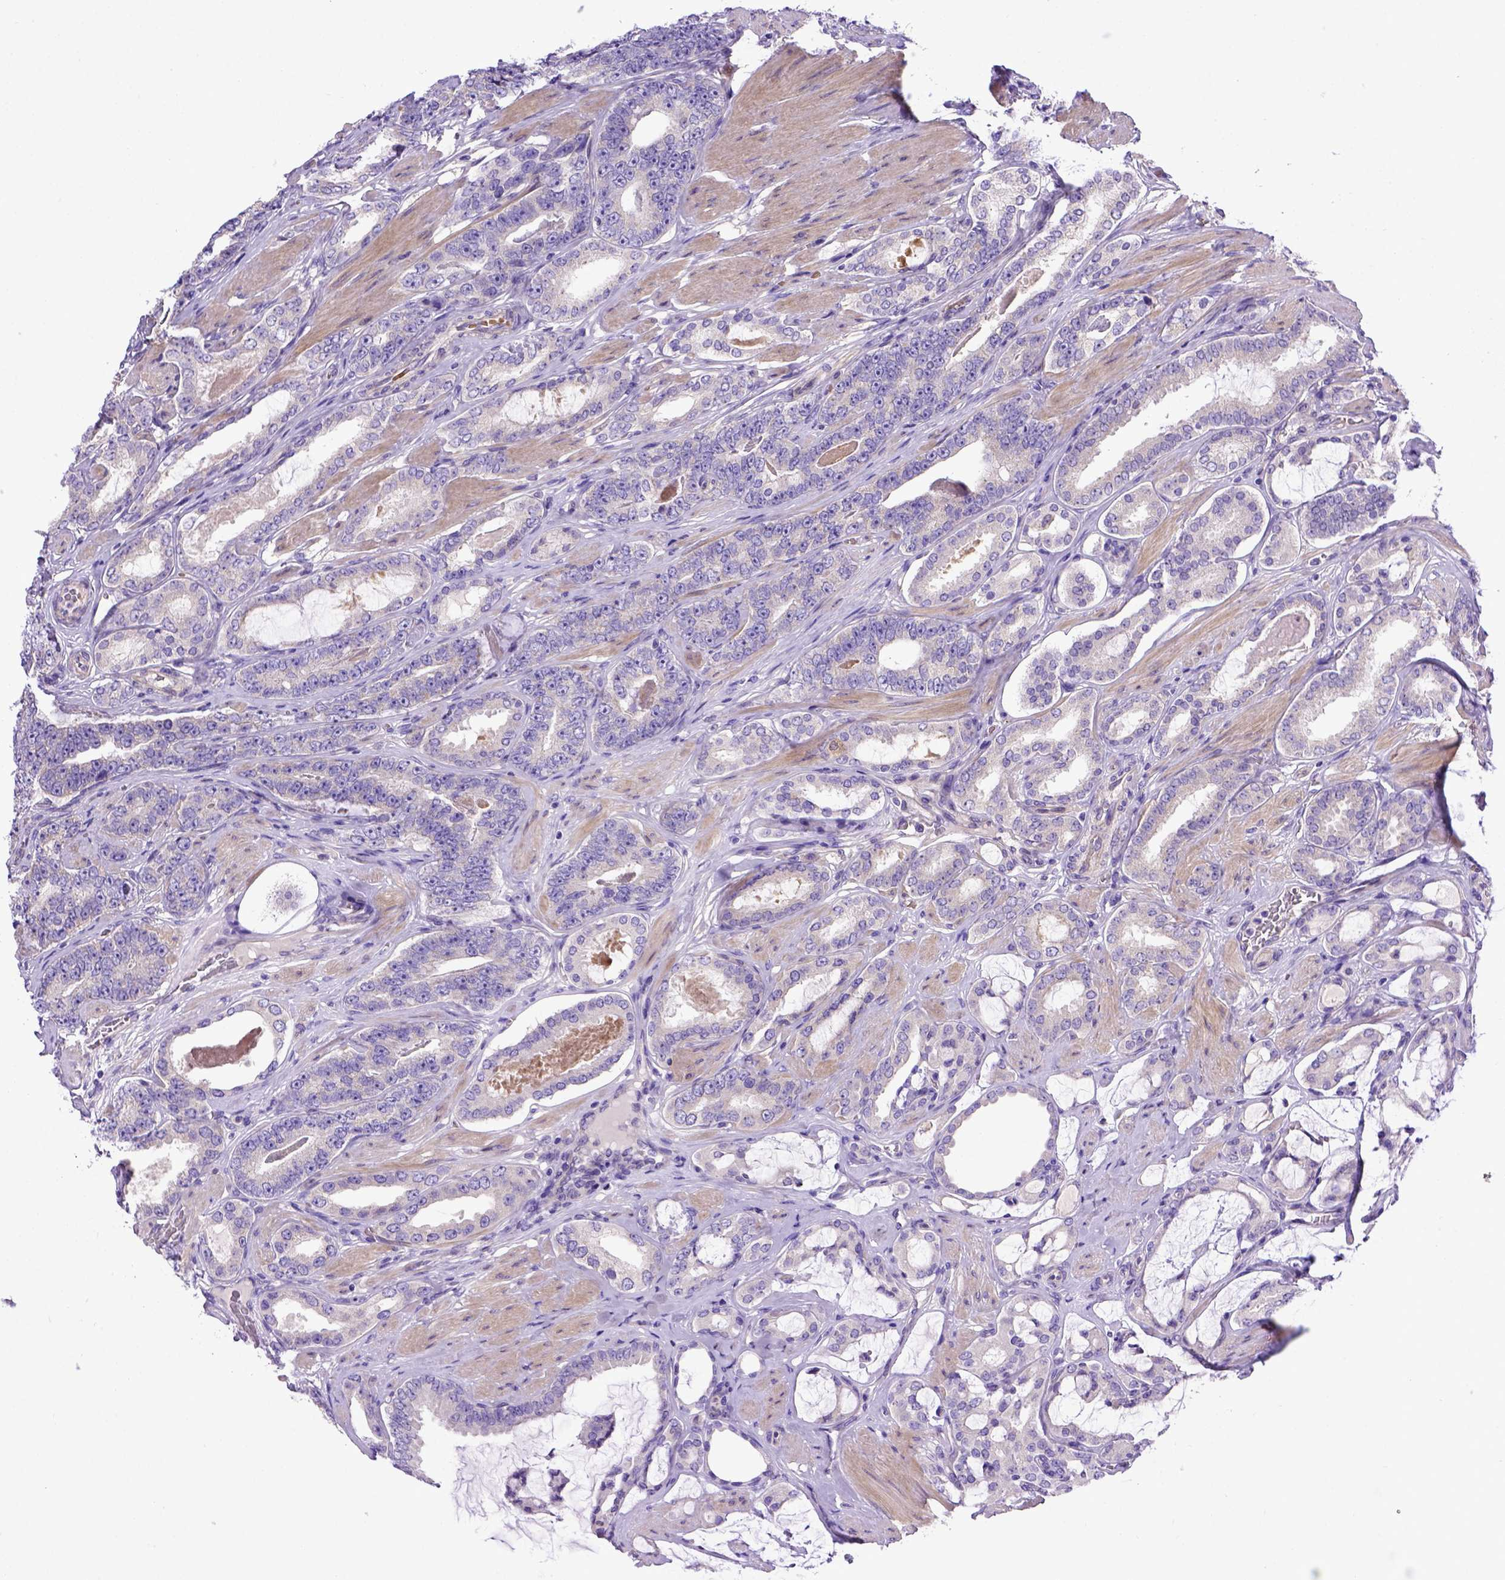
{"staining": {"intensity": "negative", "quantity": "none", "location": "none"}, "tissue": "prostate cancer", "cell_type": "Tumor cells", "image_type": "cancer", "snomed": [{"axis": "morphology", "description": "Adenocarcinoma, High grade"}, {"axis": "topography", "description": "Prostate"}], "caption": "High power microscopy micrograph of an IHC micrograph of prostate adenocarcinoma (high-grade), revealing no significant positivity in tumor cells.", "gene": "ADAM12", "patient": {"sex": "male", "age": 63}}